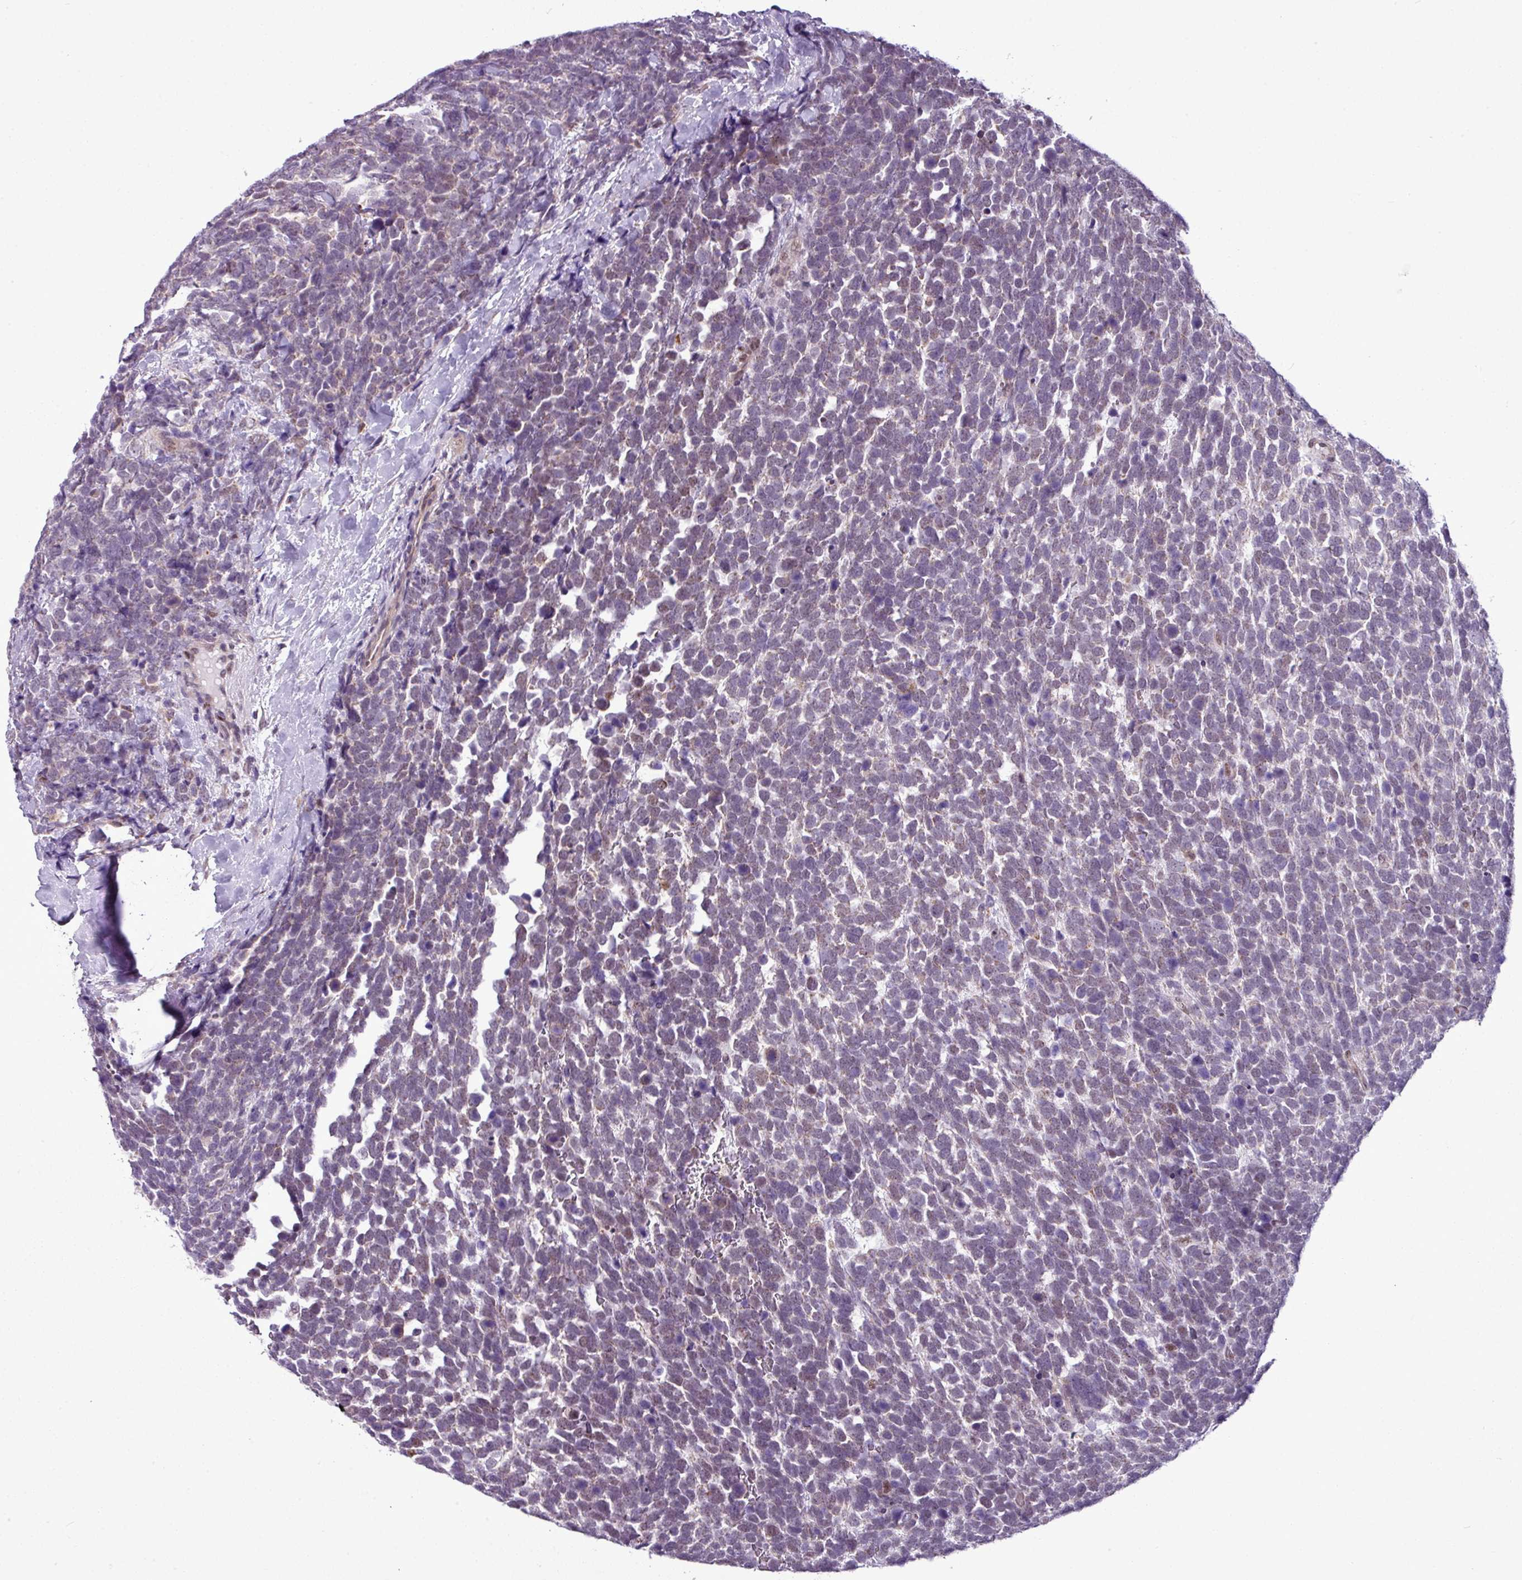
{"staining": {"intensity": "weak", "quantity": "25%-75%", "location": "nuclear"}, "tissue": "urothelial cancer", "cell_type": "Tumor cells", "image_type": "cancer", "snomed": [{"axis": "morphology", "description": "Urothelial carcinoma, High grade"}, {"axis": "topography", "description": "Urinary bladder"}], "caption": "Urothelial cancer tissue shows weak nuclear positivity in approximately 25%-75% of tumor cells", "gene": "ZNF217", "patient": {"sex": "female", "age": 82}}